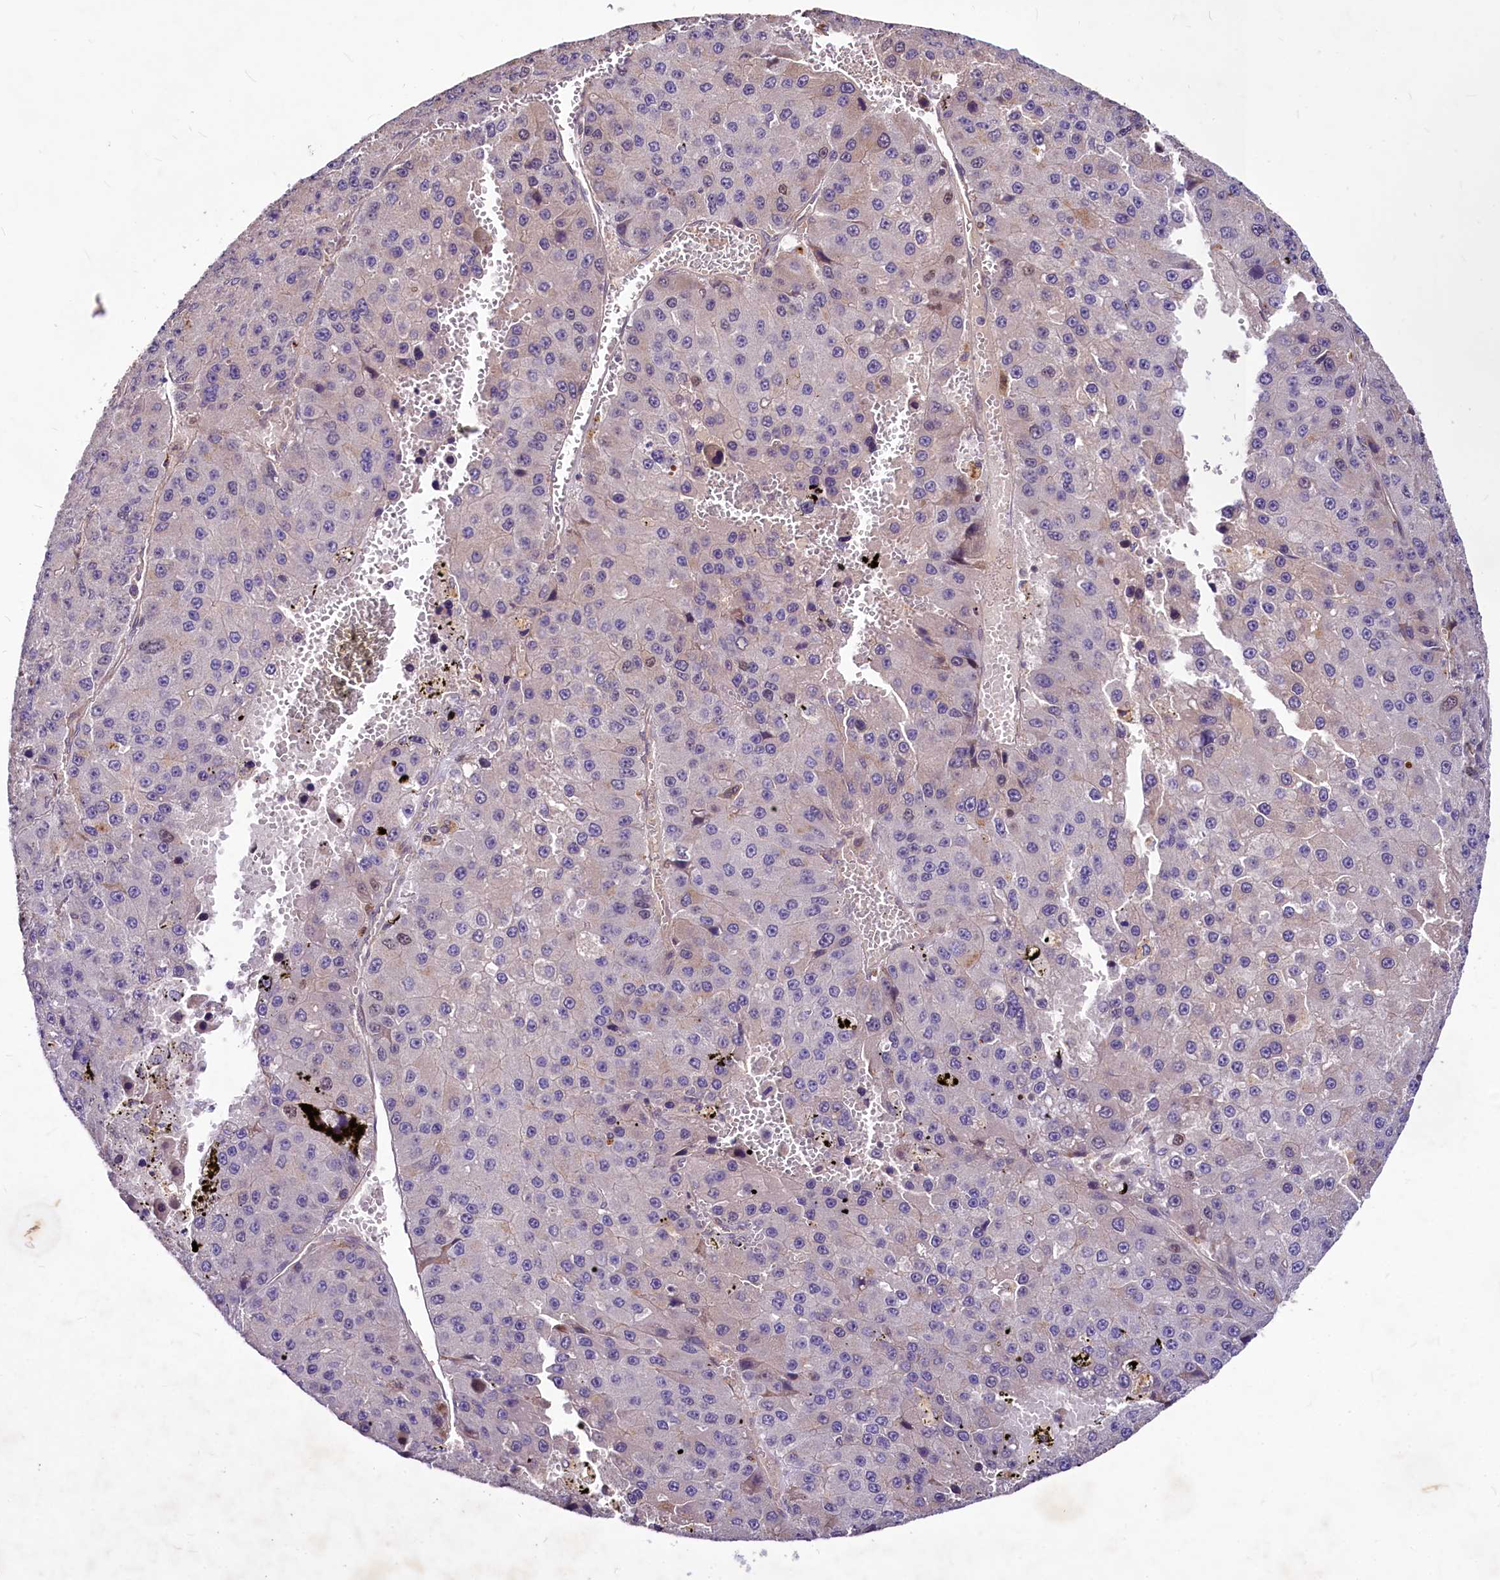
{"staining": {"intensity": "negative", "quantity": "none", "location": "none"}, "tissue": "liver cancer", "cell_type": "Tumor cells", "image_type": "cancer", "snomed": [{"axis": "morphology", "description": "Carcinoma, Hepatocellular, NOS"}, {"axis": "topography", "description": "Liver"}], "caption": "There is no significant staining in tumor cells of hepatocellular carcinoma (liver).", "gene": "C11orf86", "patient": {"sex": "female", "age": 73}}